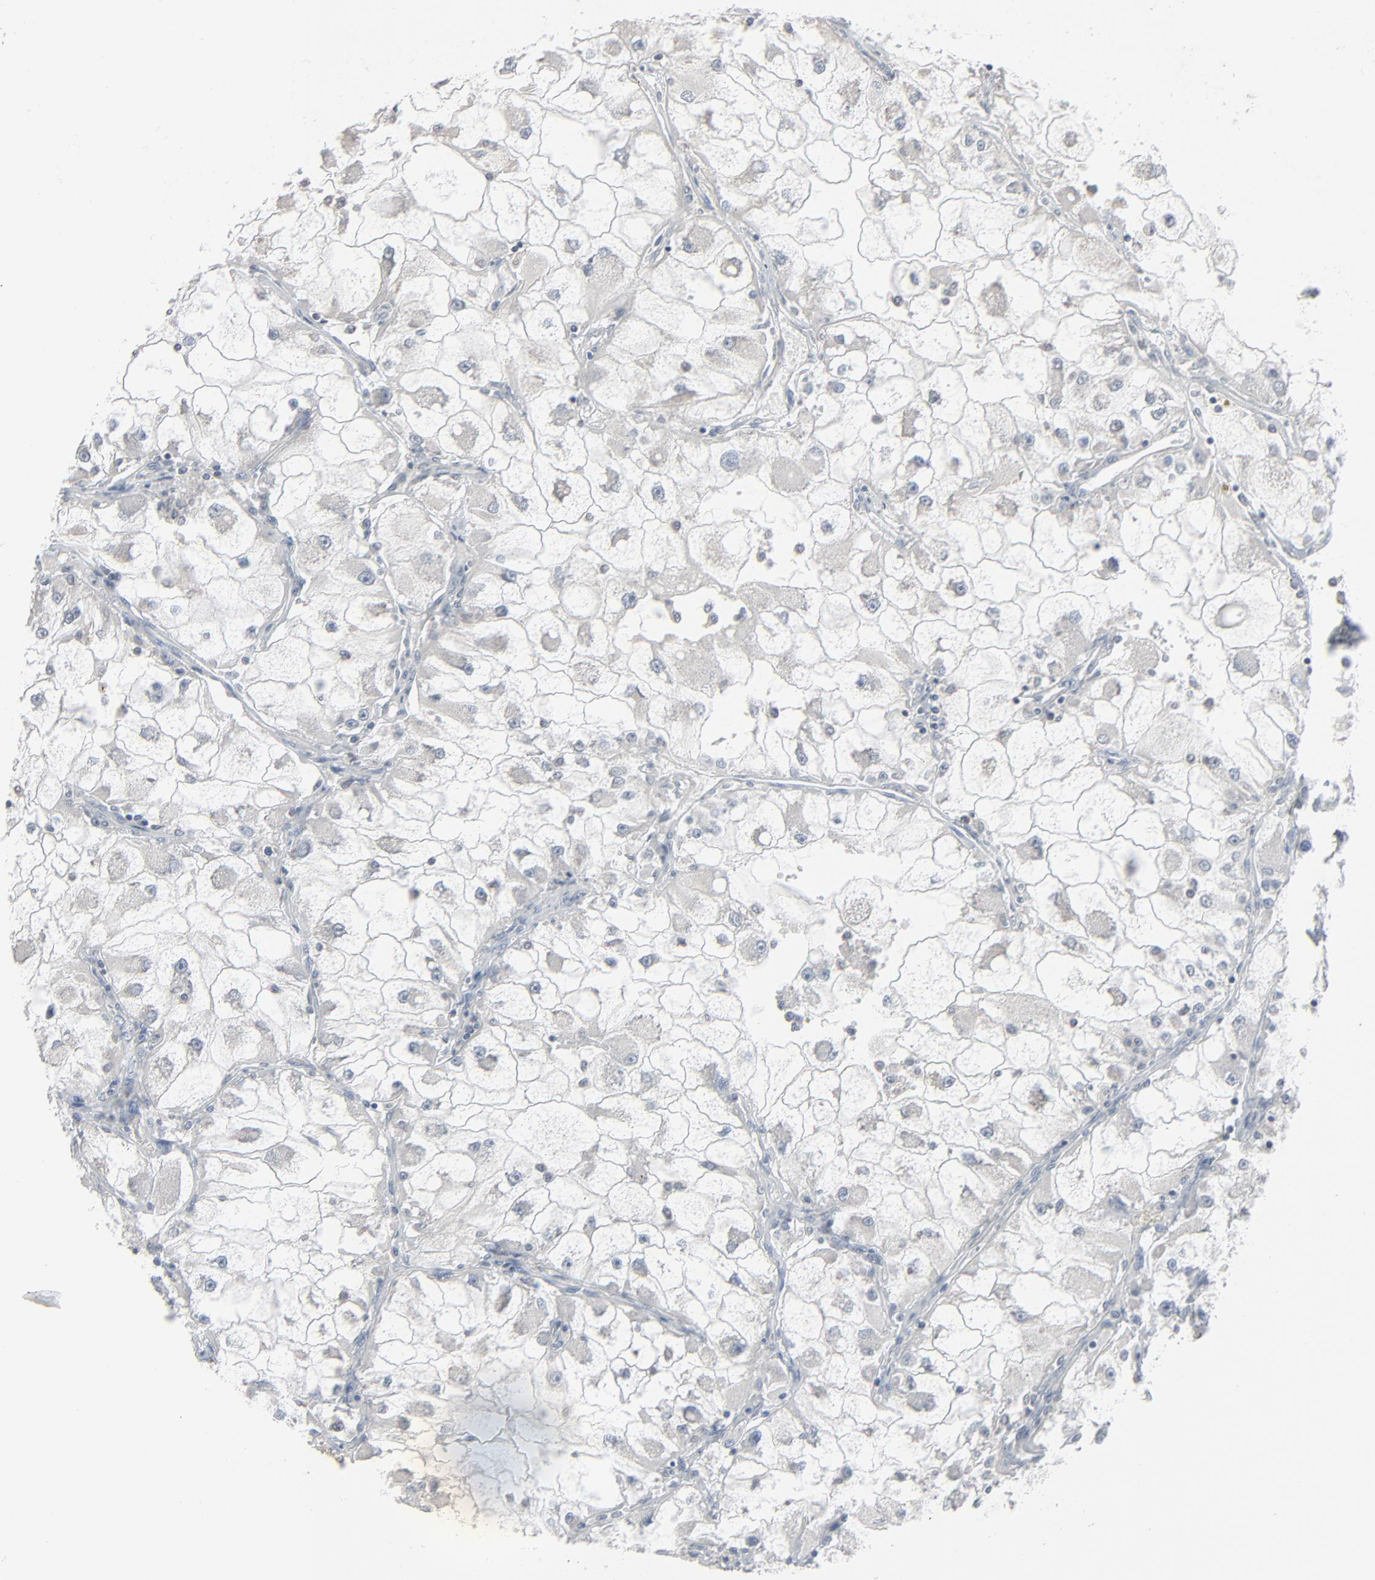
{"staining": {"intensity": "negative", "quantity": "none", "location": "none"}, "tissue": "renal cancer", "cell_type": "Tumor cells", "image_type": "cancer", "snomed": [{"axis": "morphology", "description": "Adenocarcinoma, NOS"}, {"axis": "topography", "description": "Kidney"}], "caption": "Immunohistochemistry (IHC) of human renal cancer exhibits no positivity in tumor cells.", "gene": "SAGE1", "patient": {"sex": "female", "age": 73}}